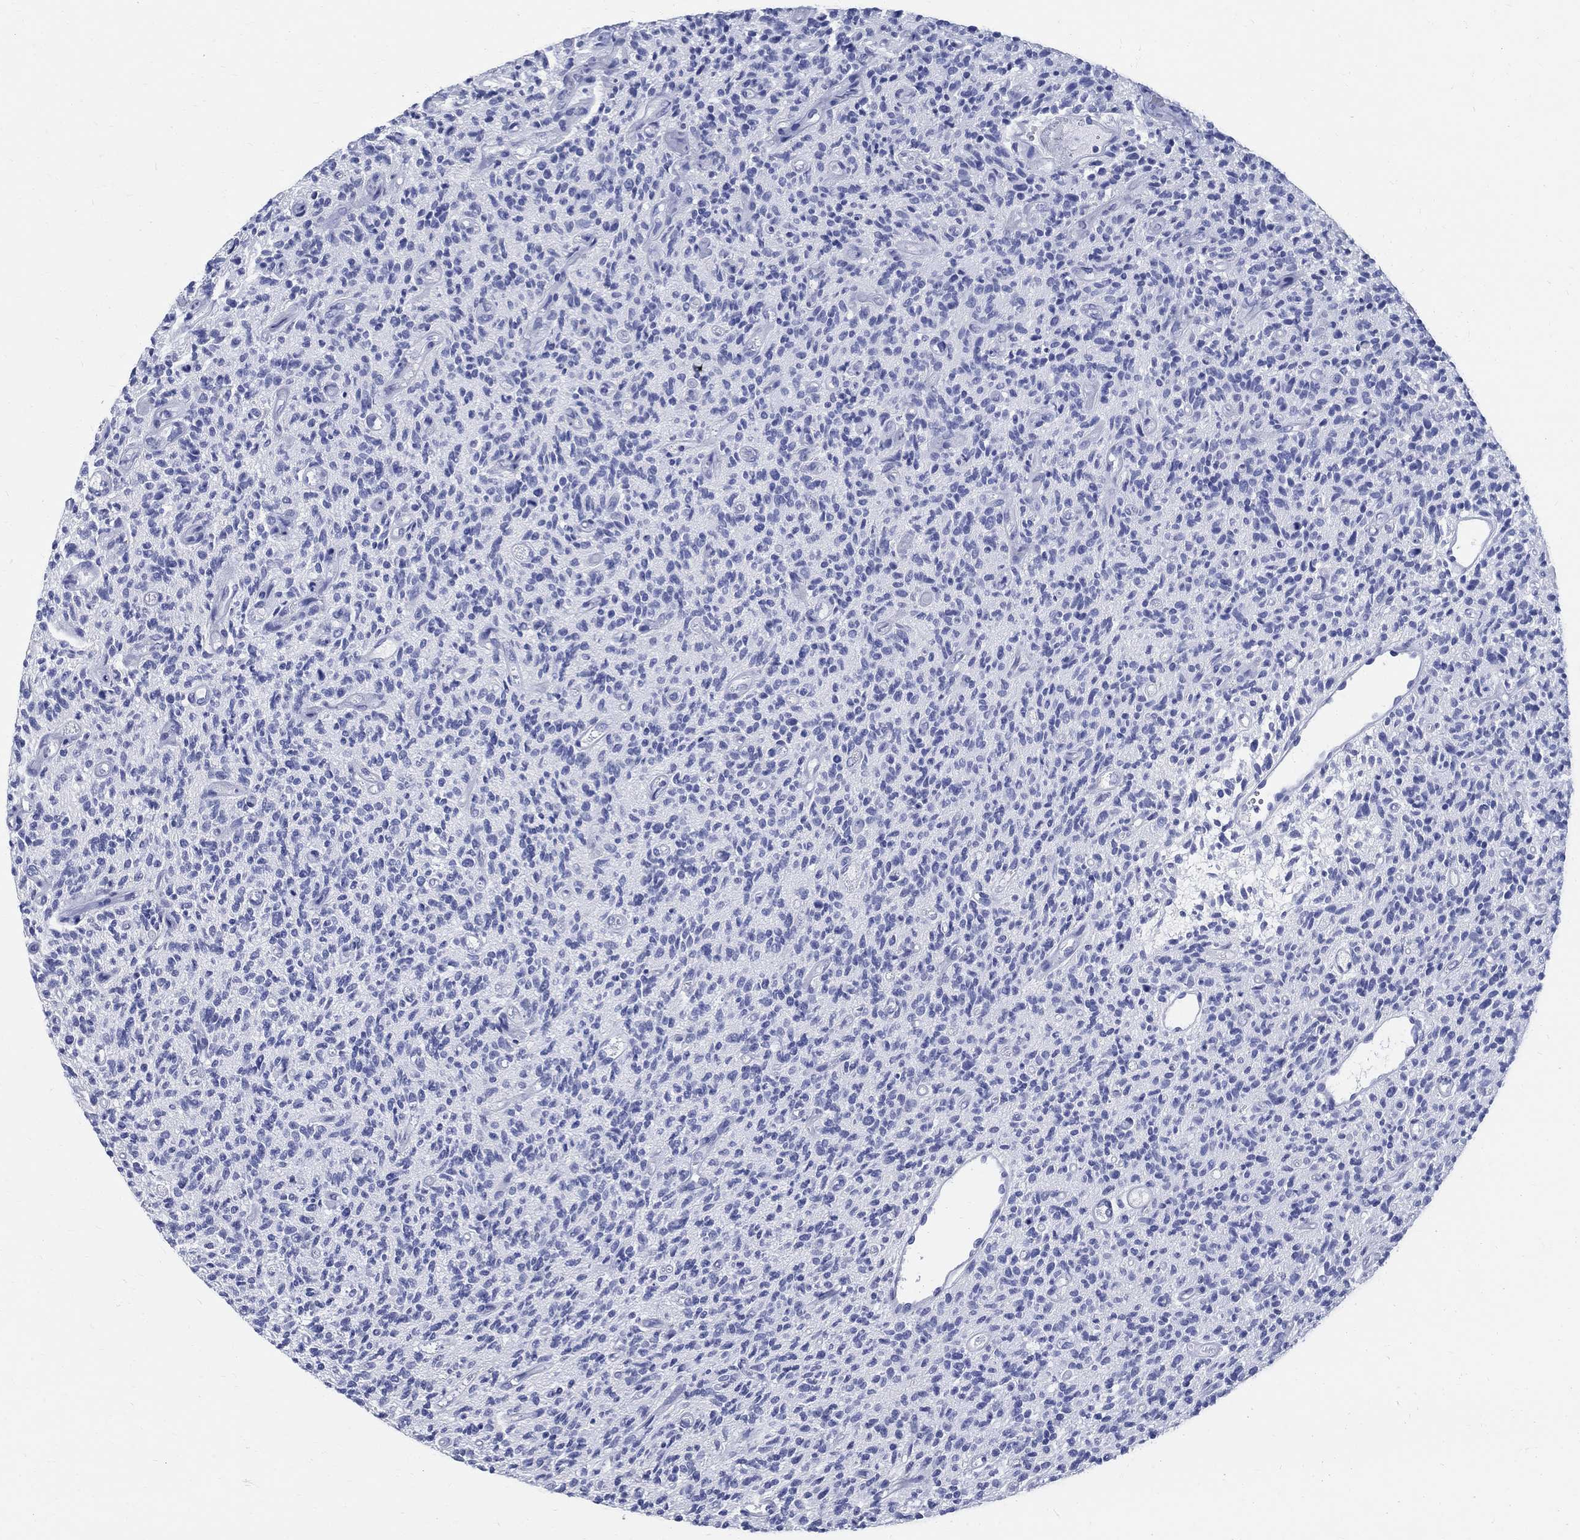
{"staining": {"intensity": "negative", "quantity": "none", "location": "none"}, "tissue": "glioma", "cell_type": "Tumor cells", "image_type": "cancer", "snomed": [{"axis": "morphology", "description": "Glioma, malignant, High grade"}, {"axis": "topography", "description": "Brain"}], "caption": "Immunohistochemical staining of malignant glioma (high-grade) reveals no significant staining in tumor cells.", "gene": "TSPAN16", "patient": {"sex": "male", "age": 64}}